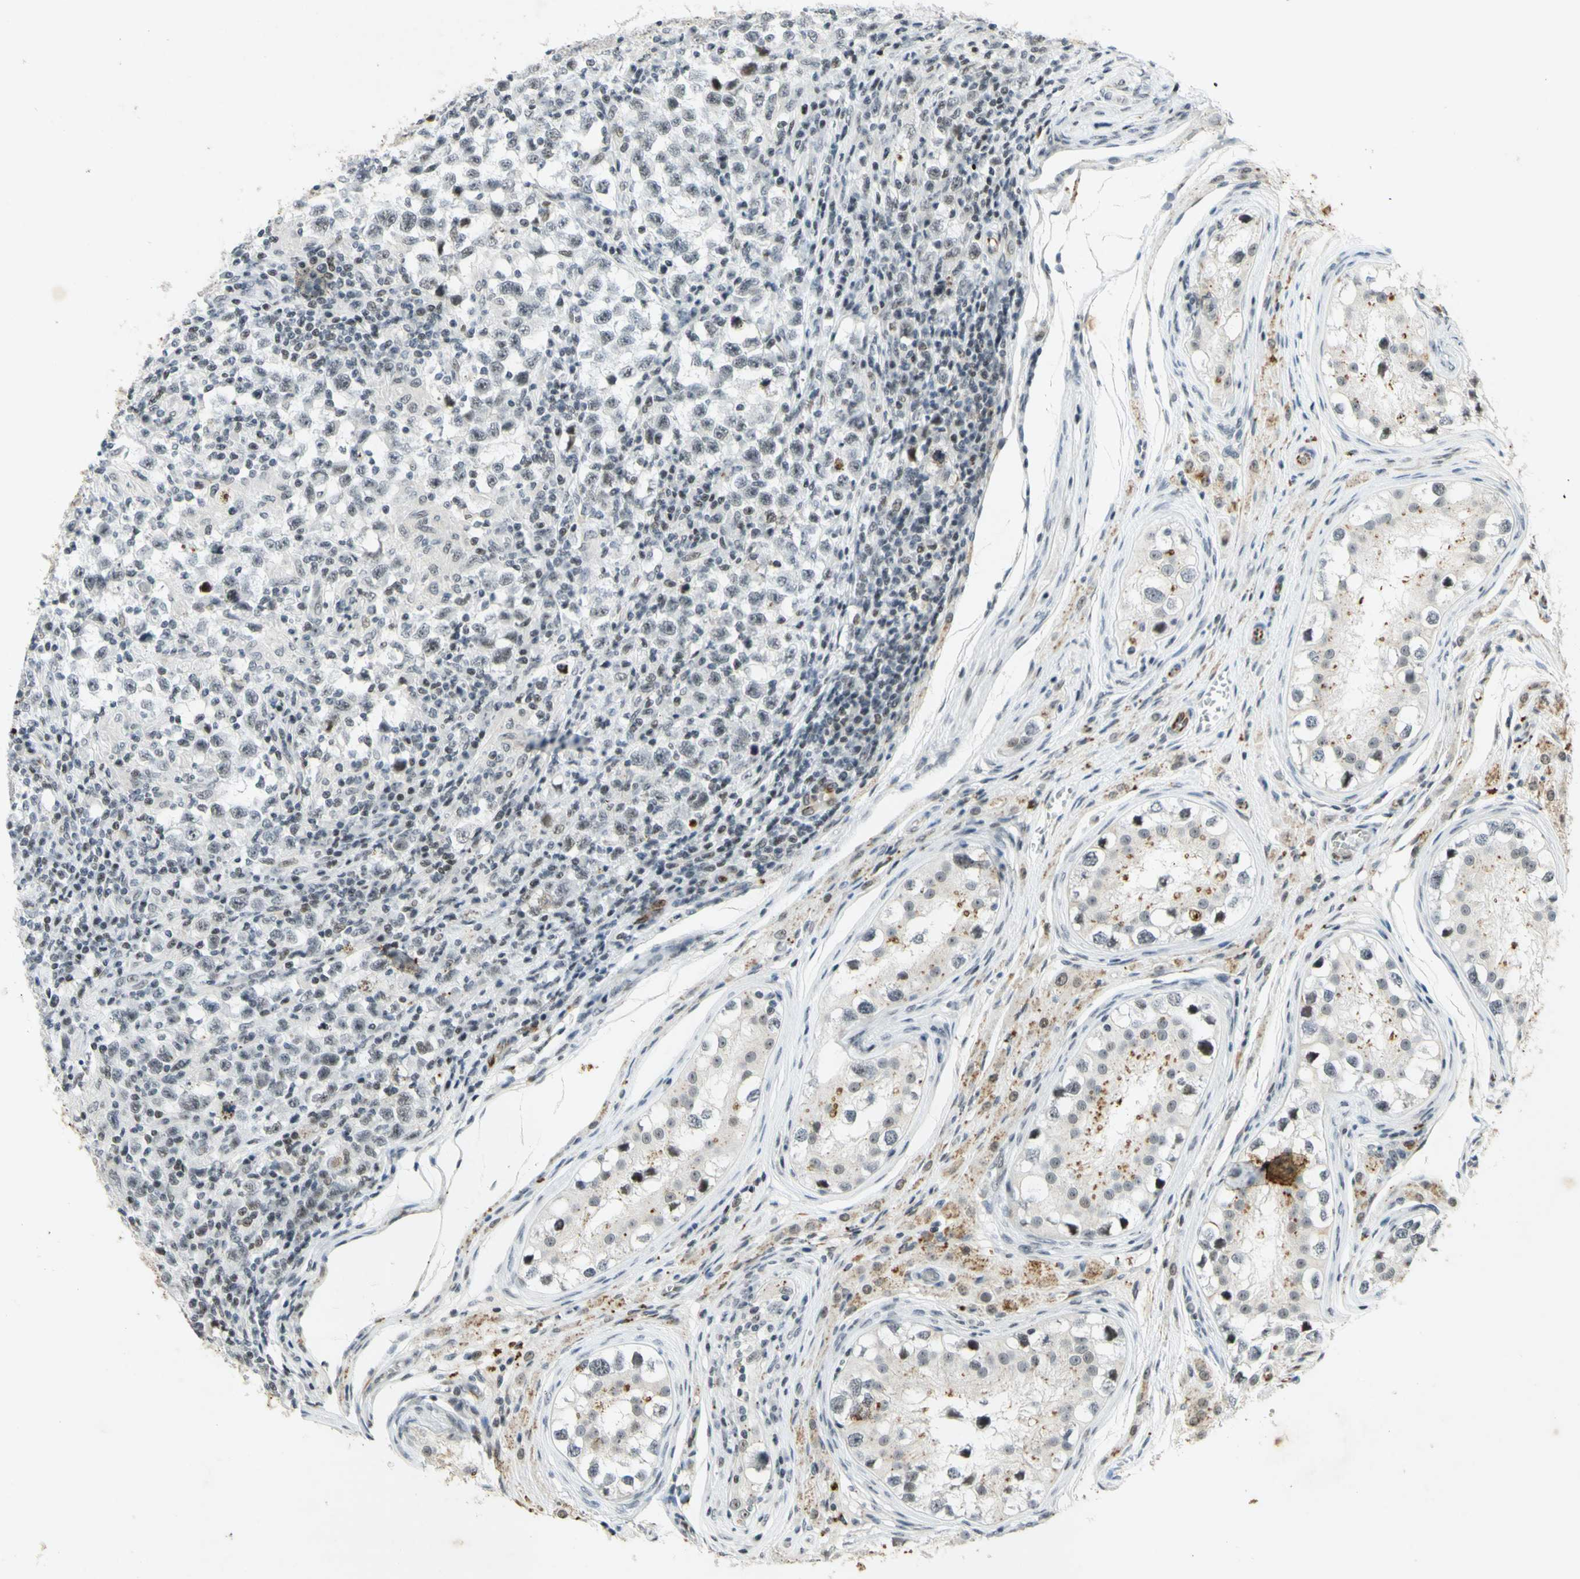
{"staining": {"intensity": "moderate", "quantity": "<25%", "location": "nuclear"}, "tissue": "testis cancer", "cell_type": "Tumor cells", "image_type": "cancer", "snomed": [{"axis": "morphology", "description": "Carcinoma, Embryonal, NOS"}, {"axis": "topography", "description": "Testis"}], "caption": "This is a photomicrograph of immunohistochemistry (IHC) staining of testis cancer (embryonal carcinoma), which shows moderate expression in the nuclear of tumor cells.", "gene": "IRF1", "patient": {"sex": "male", "age": 21}}